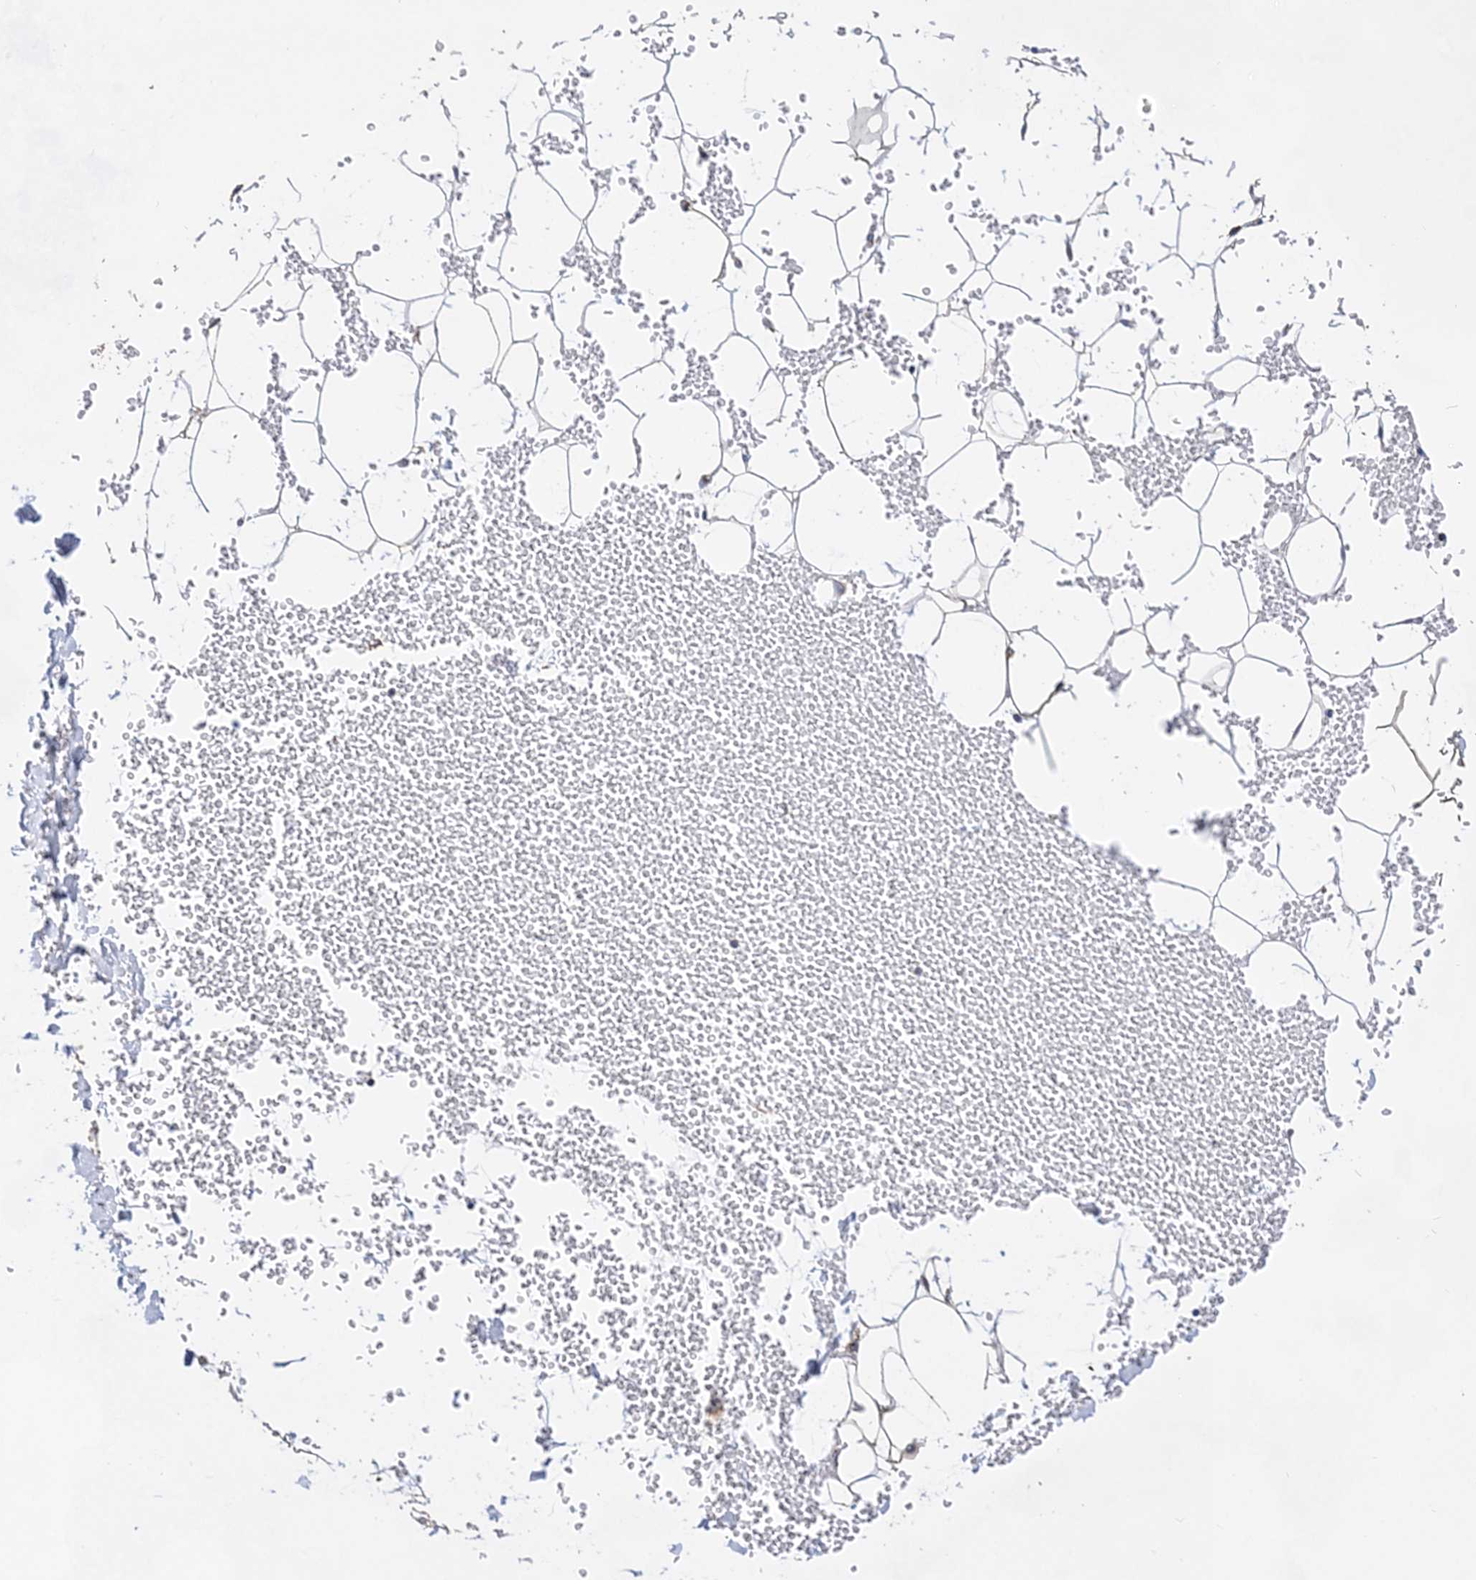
{"staining": {"intensity": "negative", "quantity": "none", "location": "none"}, "tissue": "adipose tissue", "cell_type": "Adipocytes", "image_type": "normal", "snomed": [{"axis": "morphology", "description": "Normal tissue, NOS"}, {"axis": "topography", "description": "Breast"}], "caption": "IHC of normal adipose tissue exhibits no staining in adipocytes.", "gene": "ACOT9", "patient": {"sex": "female", "age": 23}}